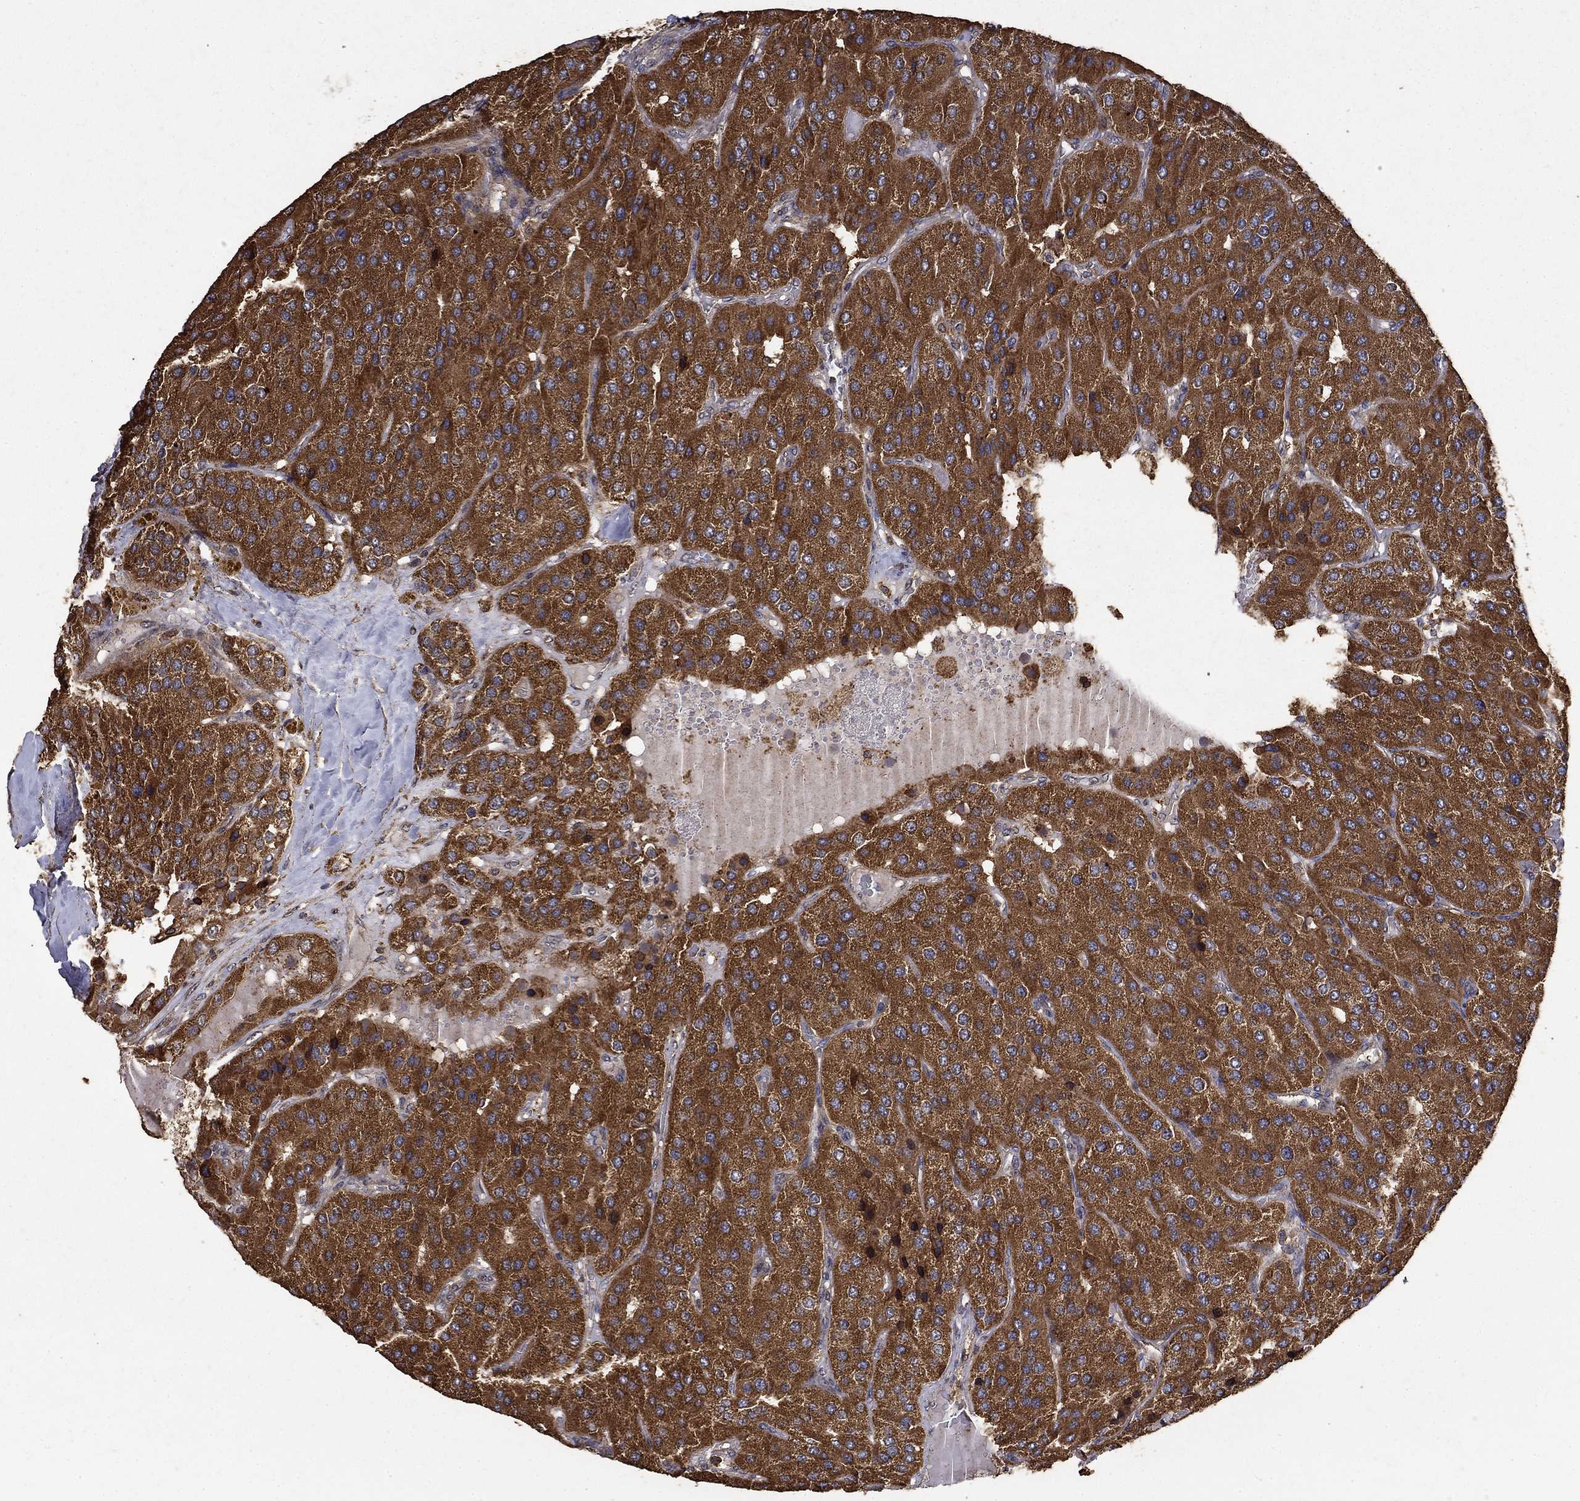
{"staining": {"intensity": "strong", "quantity": ">75%", "location": "cytoplasmic/membranous"}, "tissue": "parathyroid gland", "cell_type": "Glandular cells", "image_type": "normal", "snomed": [{"axis": "morphology", "description": "Normal tissue, NOS"}, {"axis": "morphology", "description": "Adenoma, NOS"}, {"axis": "topography", "description": "Parathyroid gland"}], "caption": "Benign parathyroid gland was stained to show a protein in brown. There is high levels of strong cytoplasmic/membranous expression in about >75% of glandular cells. The protein is shown in brown color, while the nuclei are stained blue.", "gene": "IFRD1", "patient": {"sex": "female", "age": 86}}